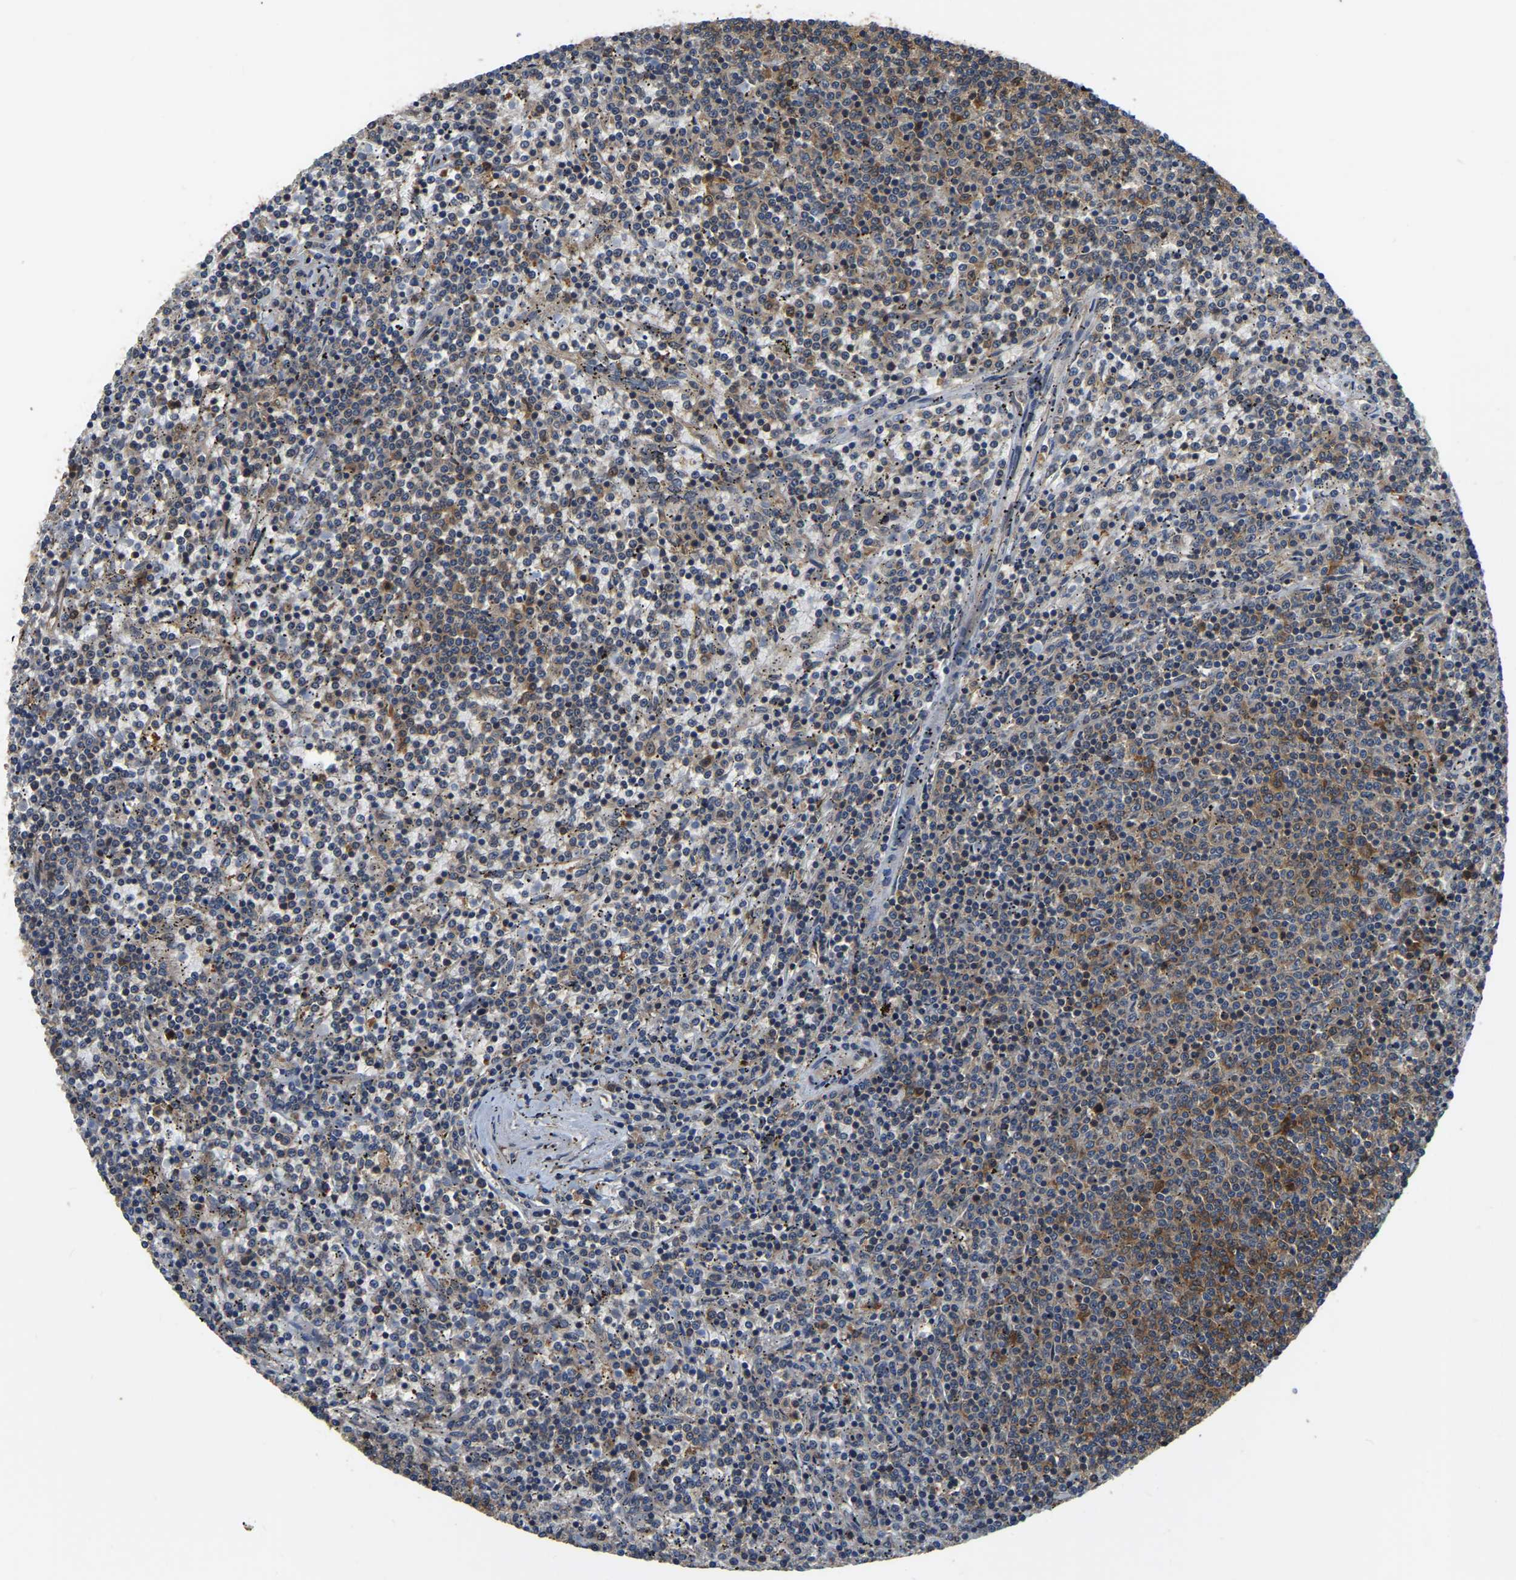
{"staining": {"intensity": "moderate", "quantity": "<25%", "location": "cytoplasmic/membranous"}, "tissue": "lymphoma", "cell_type": "Tumor cells", "image_type": "cancer", "snomed": [{"axis": "morphology", "description": "Malignant lymphoma, non-Hodgkin's type, Low grade"}, {"axis": "topography", "description": "Spleen"}], "caption": "Moderate cytoplasmic/membranous expression is appreciated in about <25% of tumor cells in lymphoma. (DAB IHC, brown staining for protein, blue staining for nuclei).", "gene": "GARS1", "patient": {"sex": "female", "age": 50}}